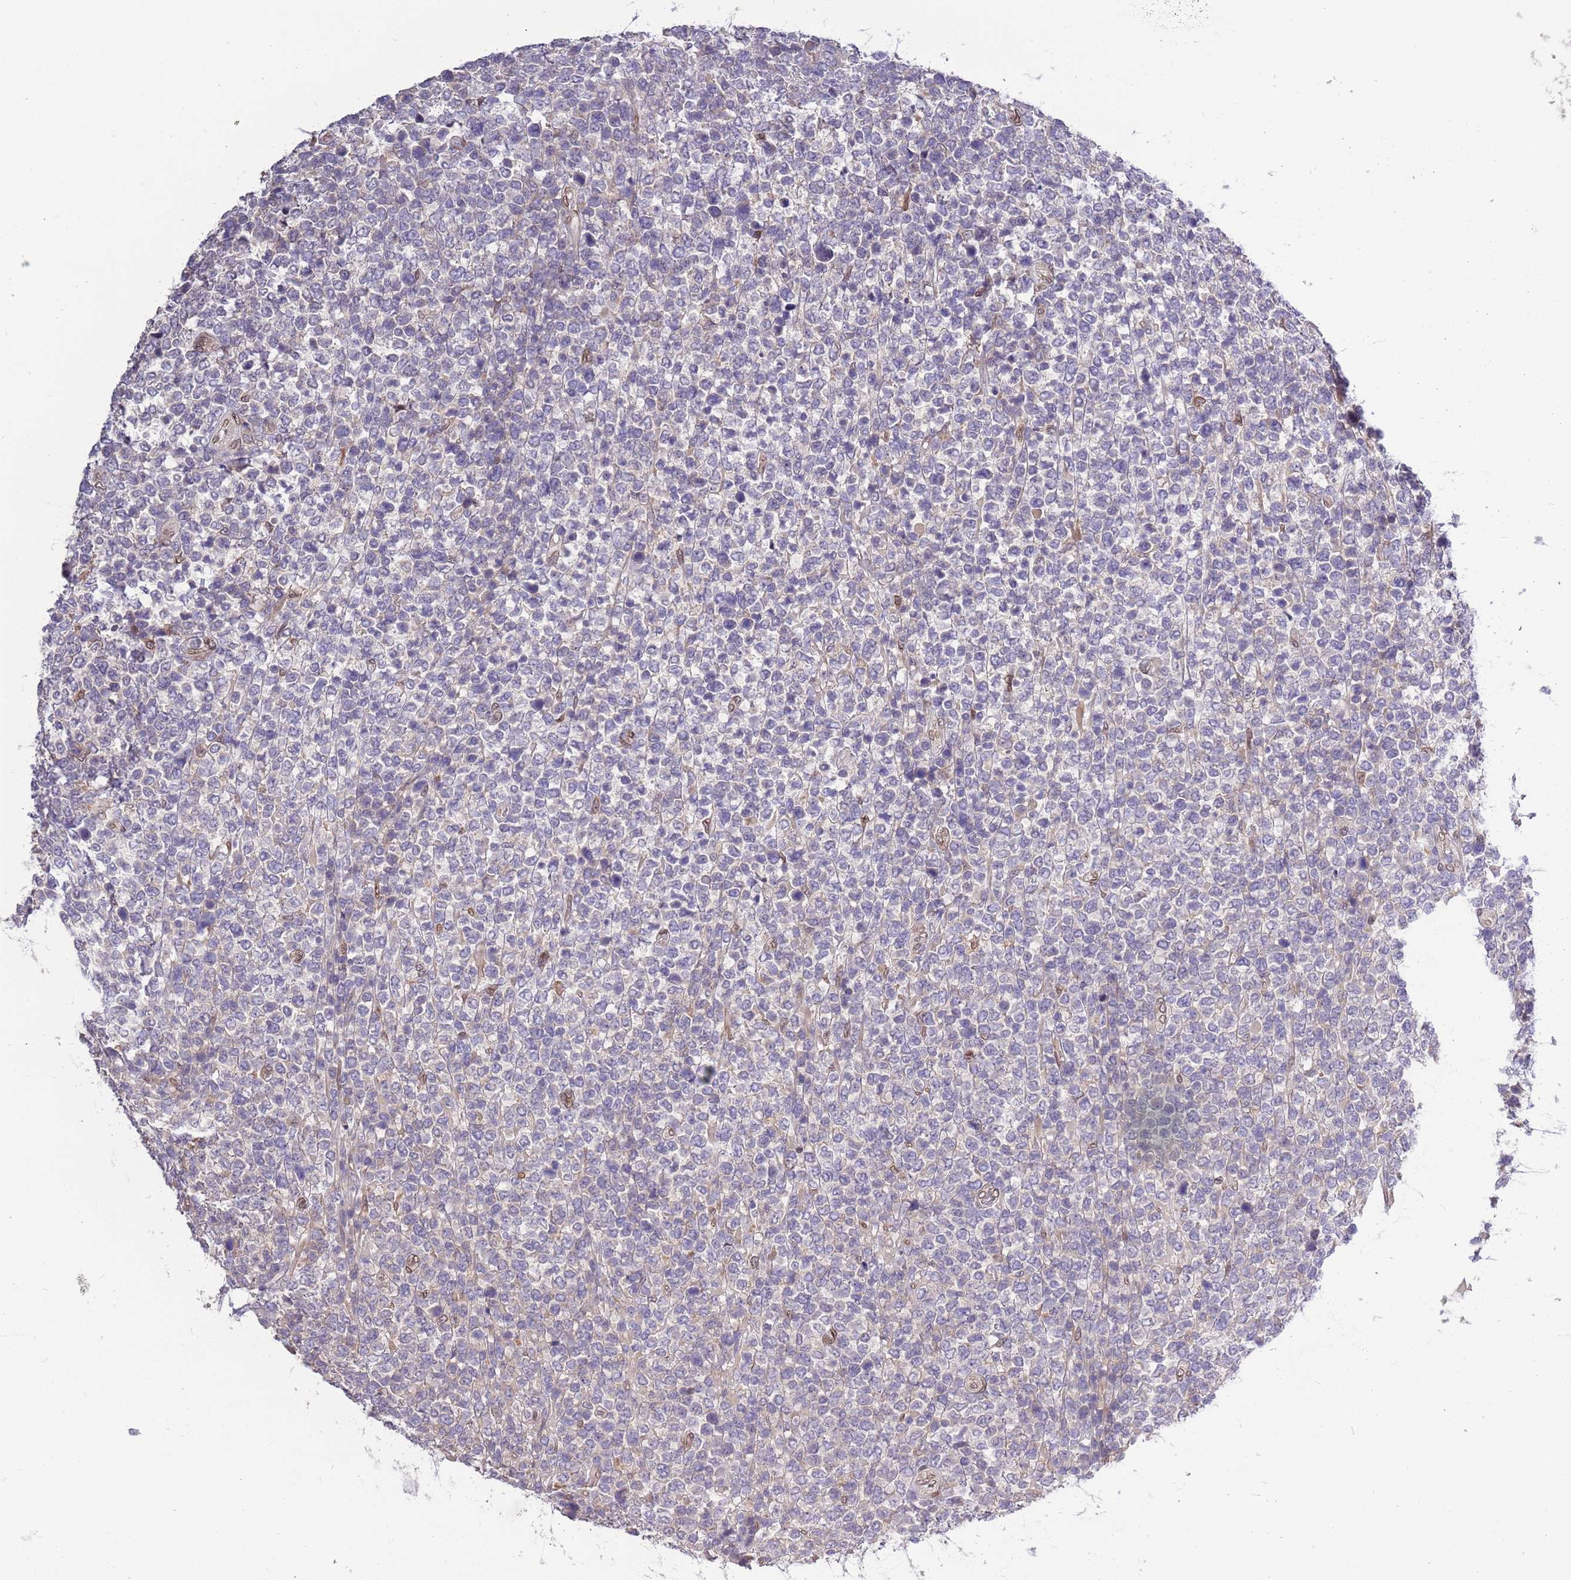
{"staining": {"intensity": "negative", "quantity": "none", "location": "none"}, "tissue": "lymphoma", "cell_type": "Tumor cells", "image_type": "cancer", "snomed": [{"axis": "morphology", "description": "Malignant lymphoma, non-Hodgkin's type, High grade"}, {"axis": "topography", "description": "Soft tissue"}], "caption": "High power microscopy image of an IHC micrograph of lymphoma, revealing no significant positivity in tumor cells. Brightfield microscopy of immunohistochemistry (IHC) stained with DAB (brown) and hematoxylin (blue), captured at high magnification.", "gene": "ZNF665", "patient": {"sex": "female", "age": 56}}